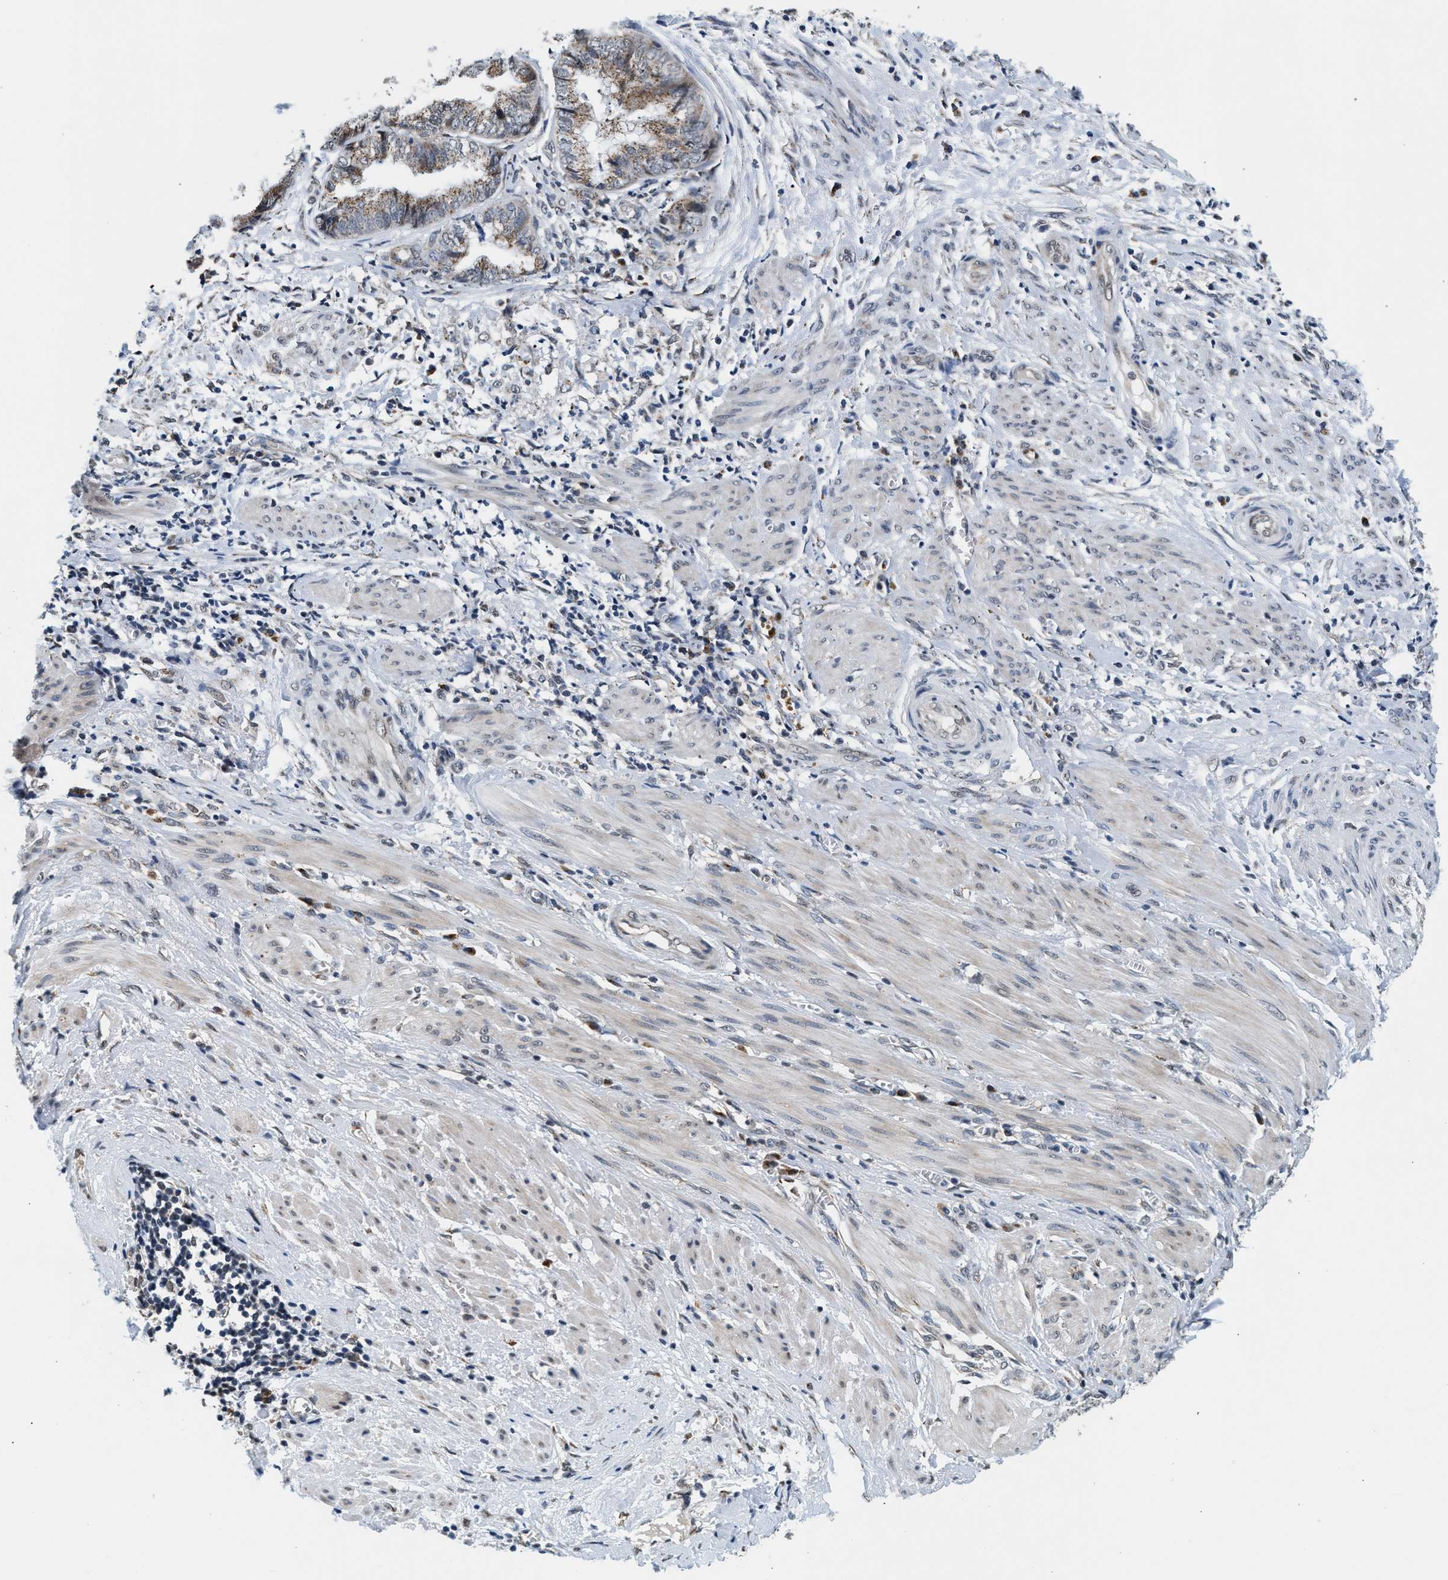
{"staining": {"intensity": "weak", "quantity": ">75%", "location": "cytoplasmic/membranous"}, "tissue": "endometrial cancer", "cell_type": "Tumor cells", "image_type": "cancer", "snomed": [{"axis": "morphology", "description": "Necrosis, NOS"}, {"axis": "morphology", "description": "Adenocarcinoma, NOS"}, {"axis": "topography", "description": "Endometrium"}], "caption": "Endometrial cancer (adenocarcinoma) tissue displays weak cytoplasmic/membranous staining in approximately >75% of tumor cells, visualized by immunohistochemistry.", "gene": "KCNMB2", "patient": {"sex": "female", "age": 79}}